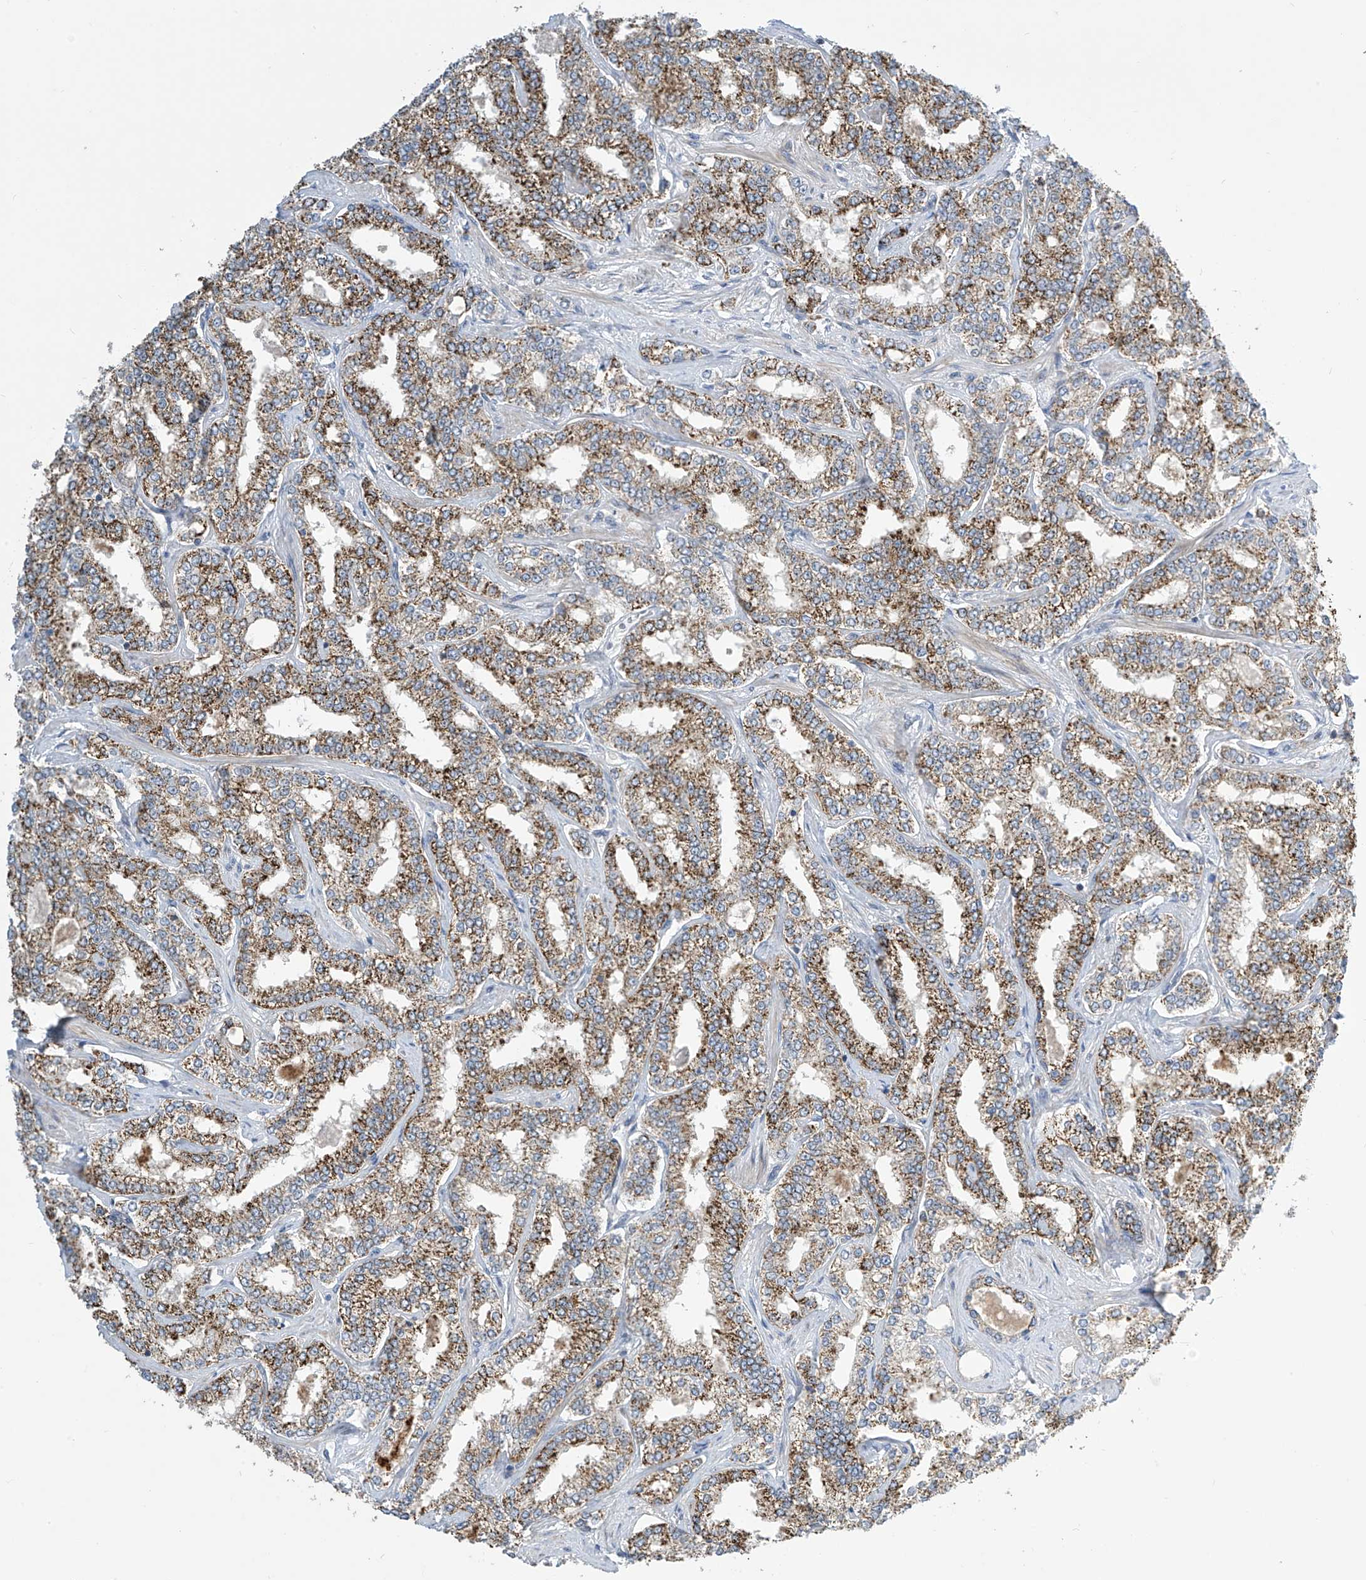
{"staining": {"intensity": "moderate", "quantity": ">75%", "location": "cytoplasmic/membranous"}, "tissue": "prostate cancer", "cell_type": "Tumor cells", "image_type": "cancer", "snomed": [{"axis": "morphology", "description": "Normal tissue, NOS"}, {"axis": "morphology", "description": "Adenocarcinoma, High grade"}, {"axis": "topography", "description": "Prostate"}], "caption": "IHC of human prostate high-grade adenocarcinoma shows medium levels of moderate cytoplasmic/membranous positivity in about >75% of tumor cells. The staining is performed using DAB (3,3'-diaminobenzidine) brown chromogen to label protein expression. The nuclei are counter-stained blue using hematoxylin.", "gene": "IBA57", "patient": {"sex": "male", "age": 83}}